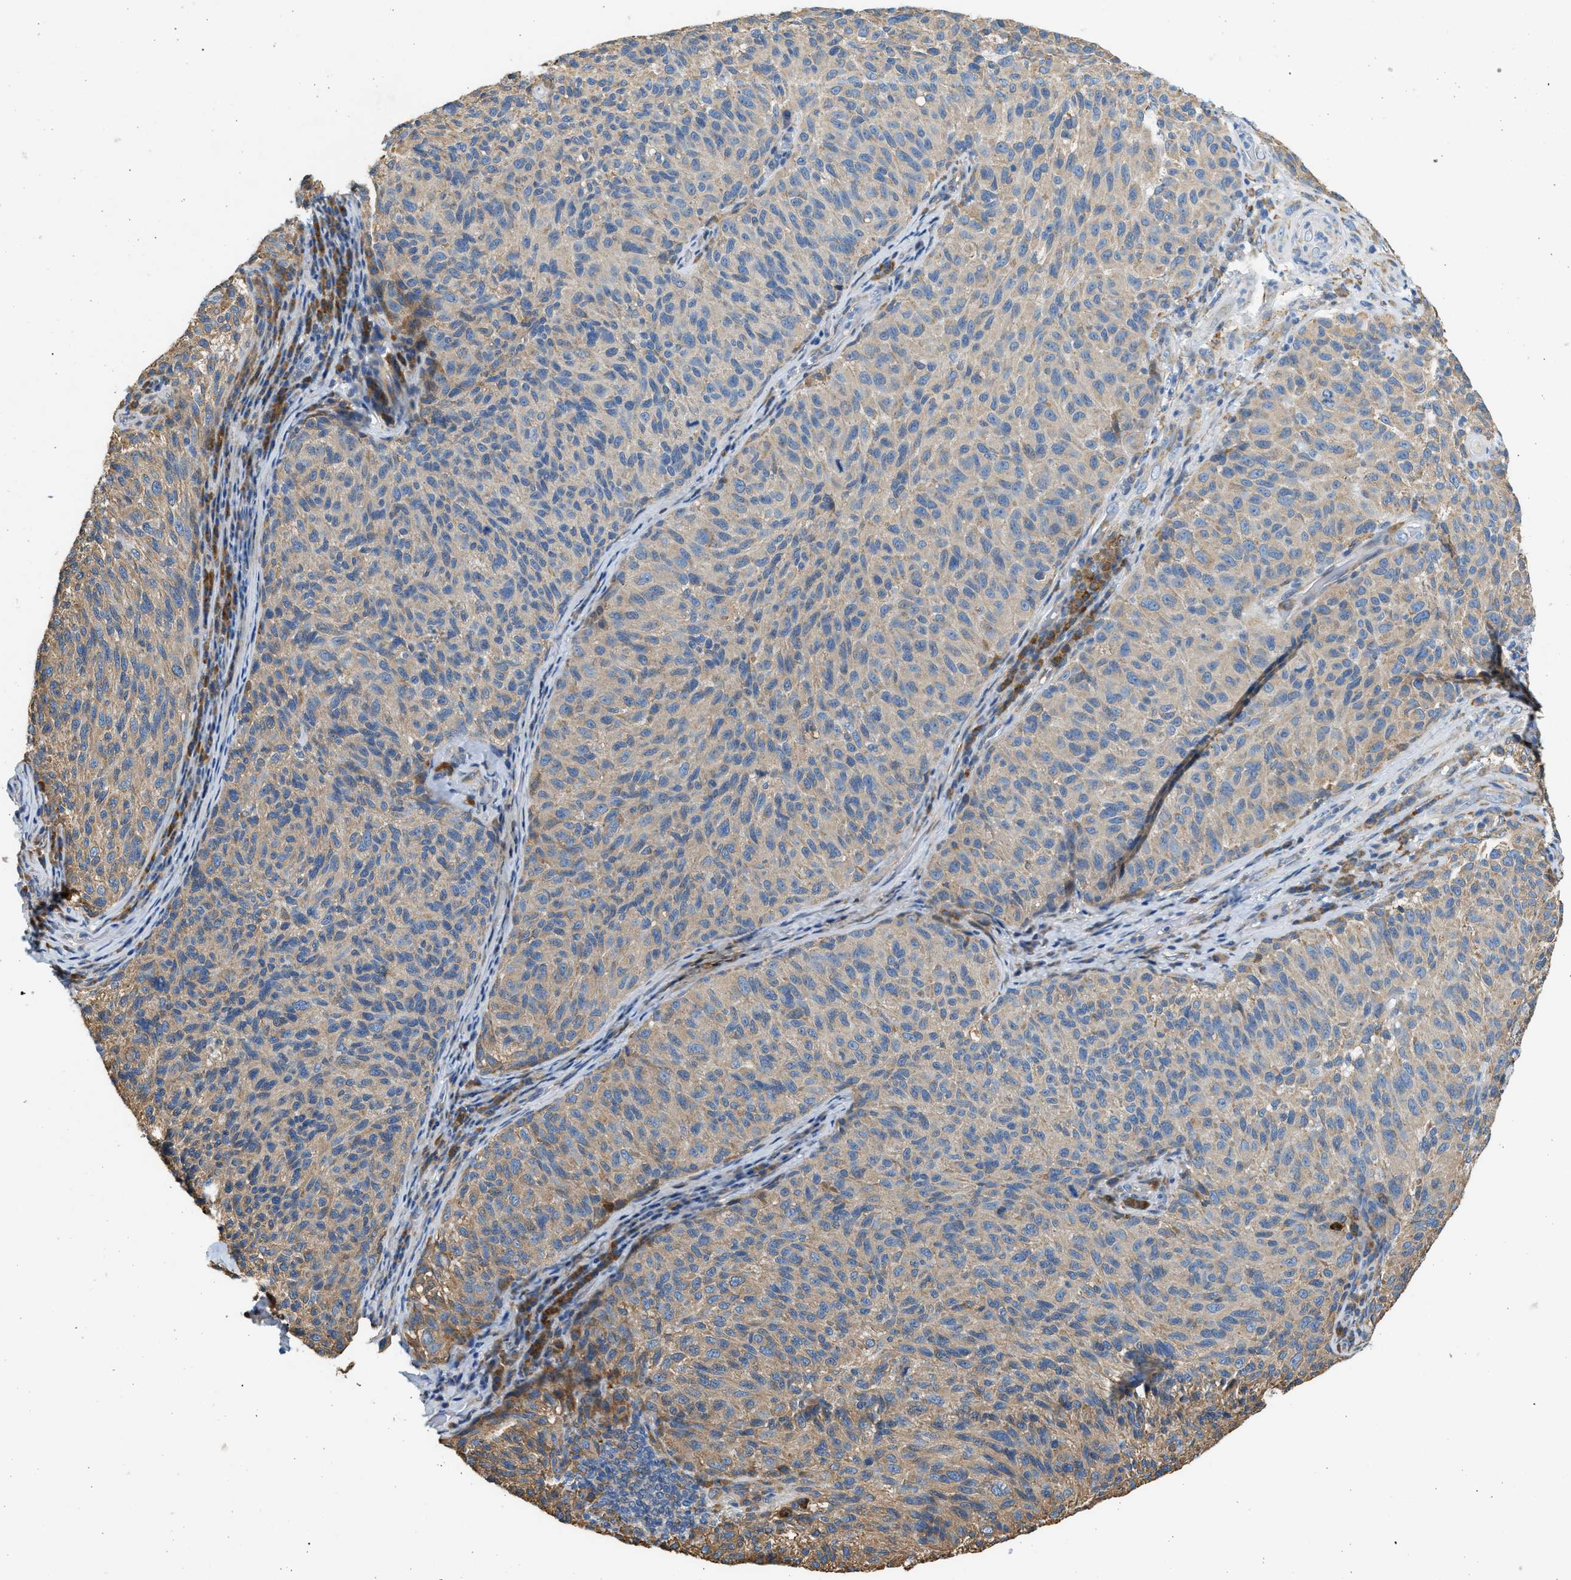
{"staining": {"intensity": "weak", "quantity": "<25%", "location": "cytoplasmic/membranous"}, "tissue": "melanoma", "cell_type": "Tumor cells", "image_type": "cancer", "snomed": [{"axis": "morphology", "description": "Malignant melanoma, NOS"}, {"axis": "topography", "description": "Skin"}], "caption": "Immunohistochemistry micrograph of human melanoma stained for a protein (brown), which exhibits no staining in tumor cells.", "gene": "CNTN6", "patient": {"sex": "female", "age": 73}}